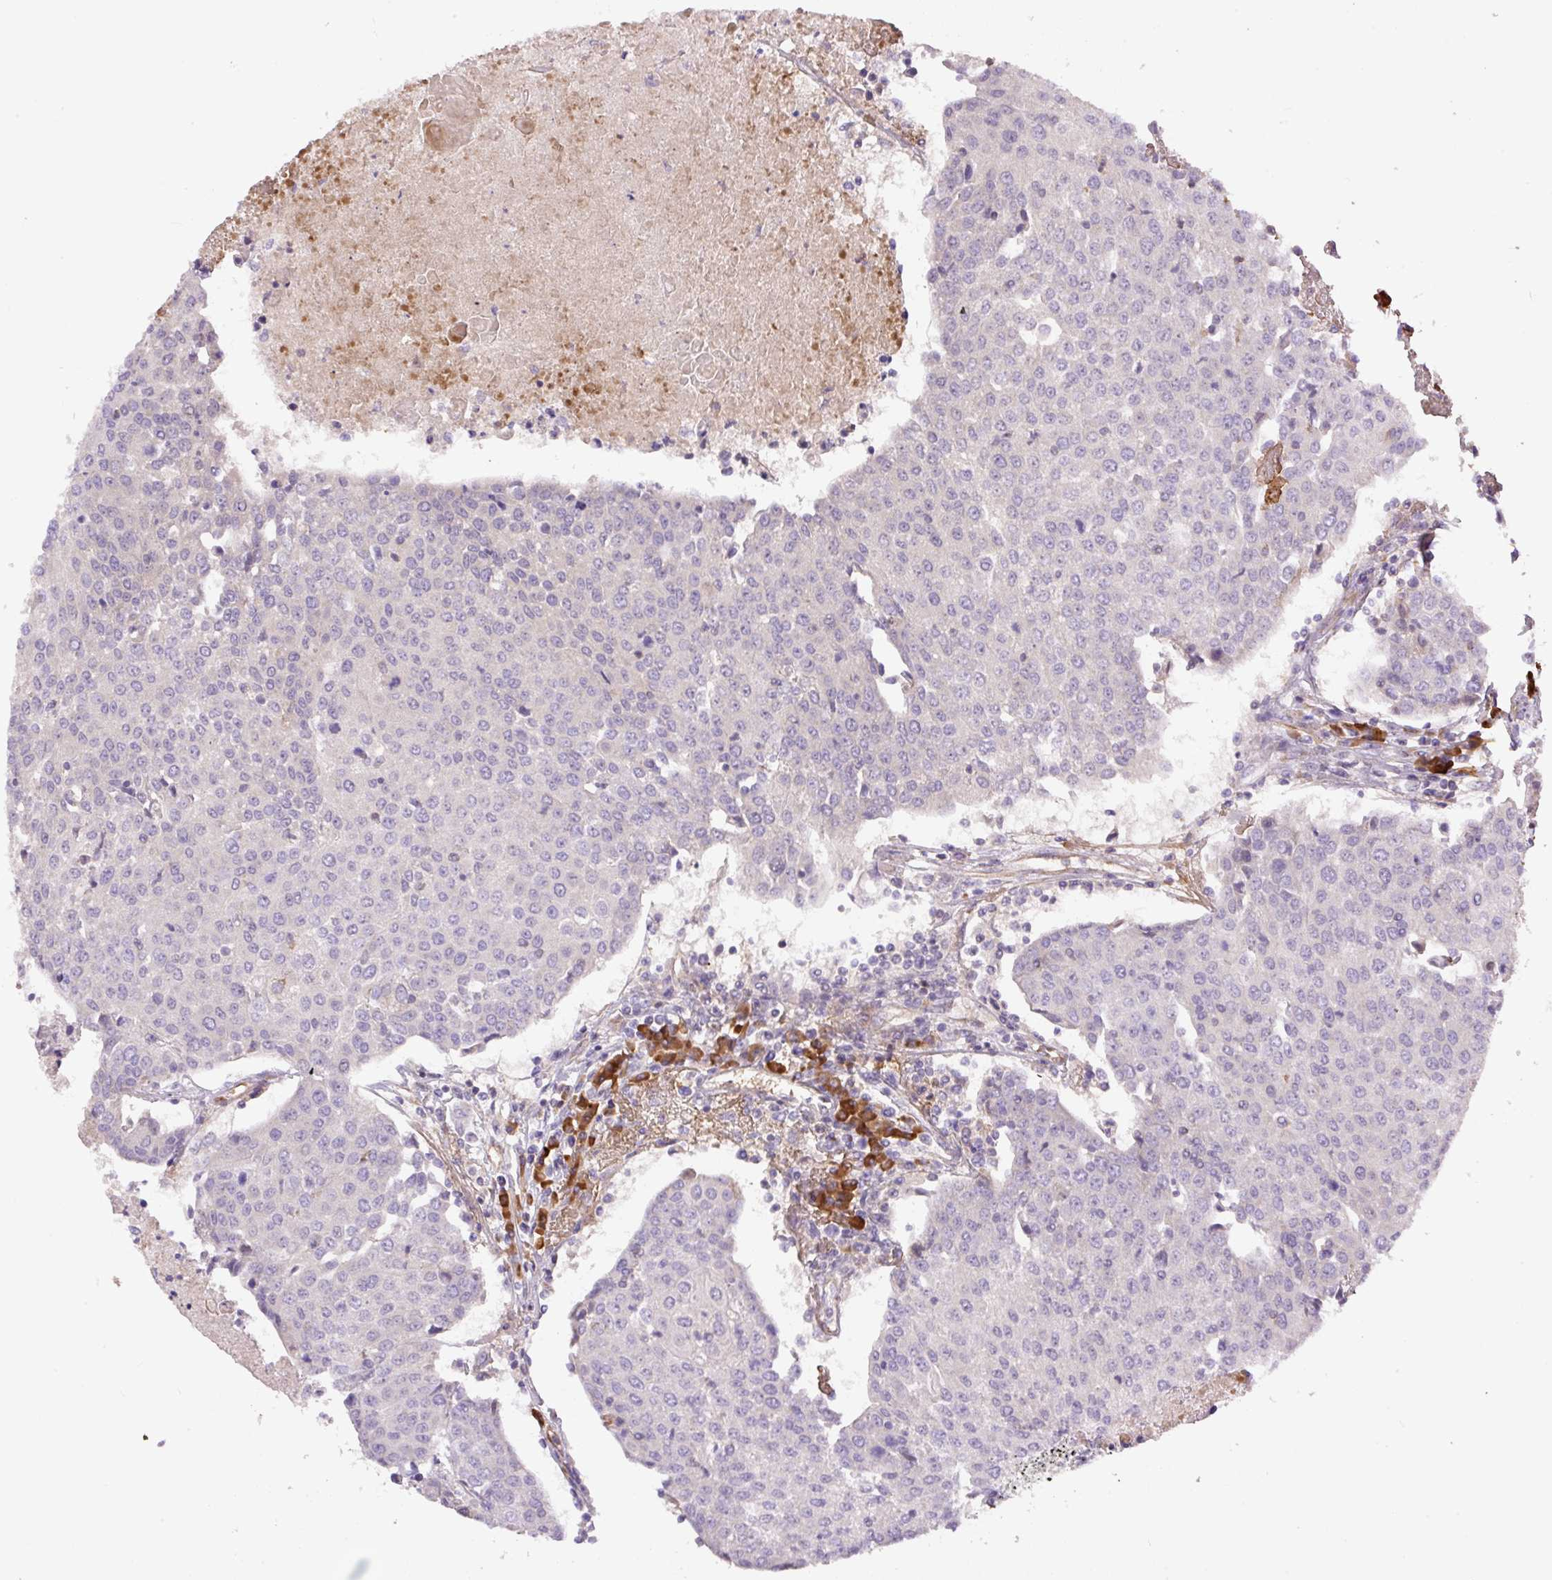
{"staining": {"intensity": "negative", "quantity": "none", "location": "none"}, "tissue": "urothelial cancer", "cell_type": "Tumor cells", "image_type": "cancer", "snomed": [{"axis": "morphology", "description": "Urothelial carcinoma, High grade"}, {"axis": "topography", "description": "Urinary bladder"}], "caption": "Immunohistochemical staining of urothelial cancer reveals no significant expression in tumor cells.", "gene": "PPME1", "patient": {"sex": "female", "age": 85}}